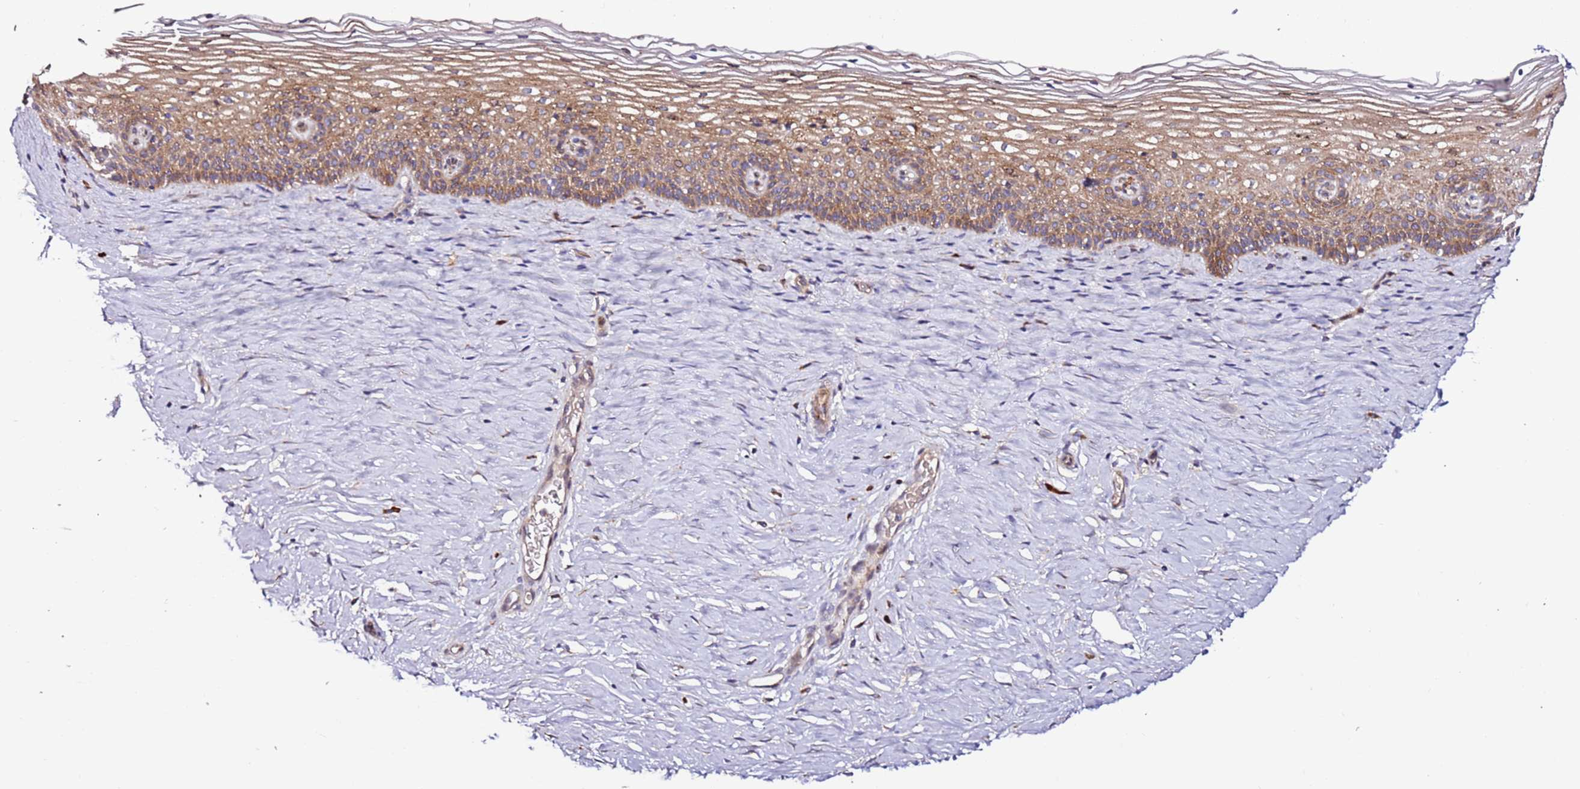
{"staining": {"intensity": "moderate", "quantity": "25%-75%", "location": "cytoplasmic/membranous"}, "tissue": "cervix", "cell_type": "Glandular cells", "image_type": "normal", "snomed": [{"axis": "morphology", "description": "Normal tissue, NOS"}, {"axis": "topography", "description": "Cervix"}], "caption": "A brown stain highlights moderate cytoplasmic/membranous staining of a protein in glandular cells of normal cervix.", "gene": "HSD17B7", "patient": {"sex": "female", "age": 33}}